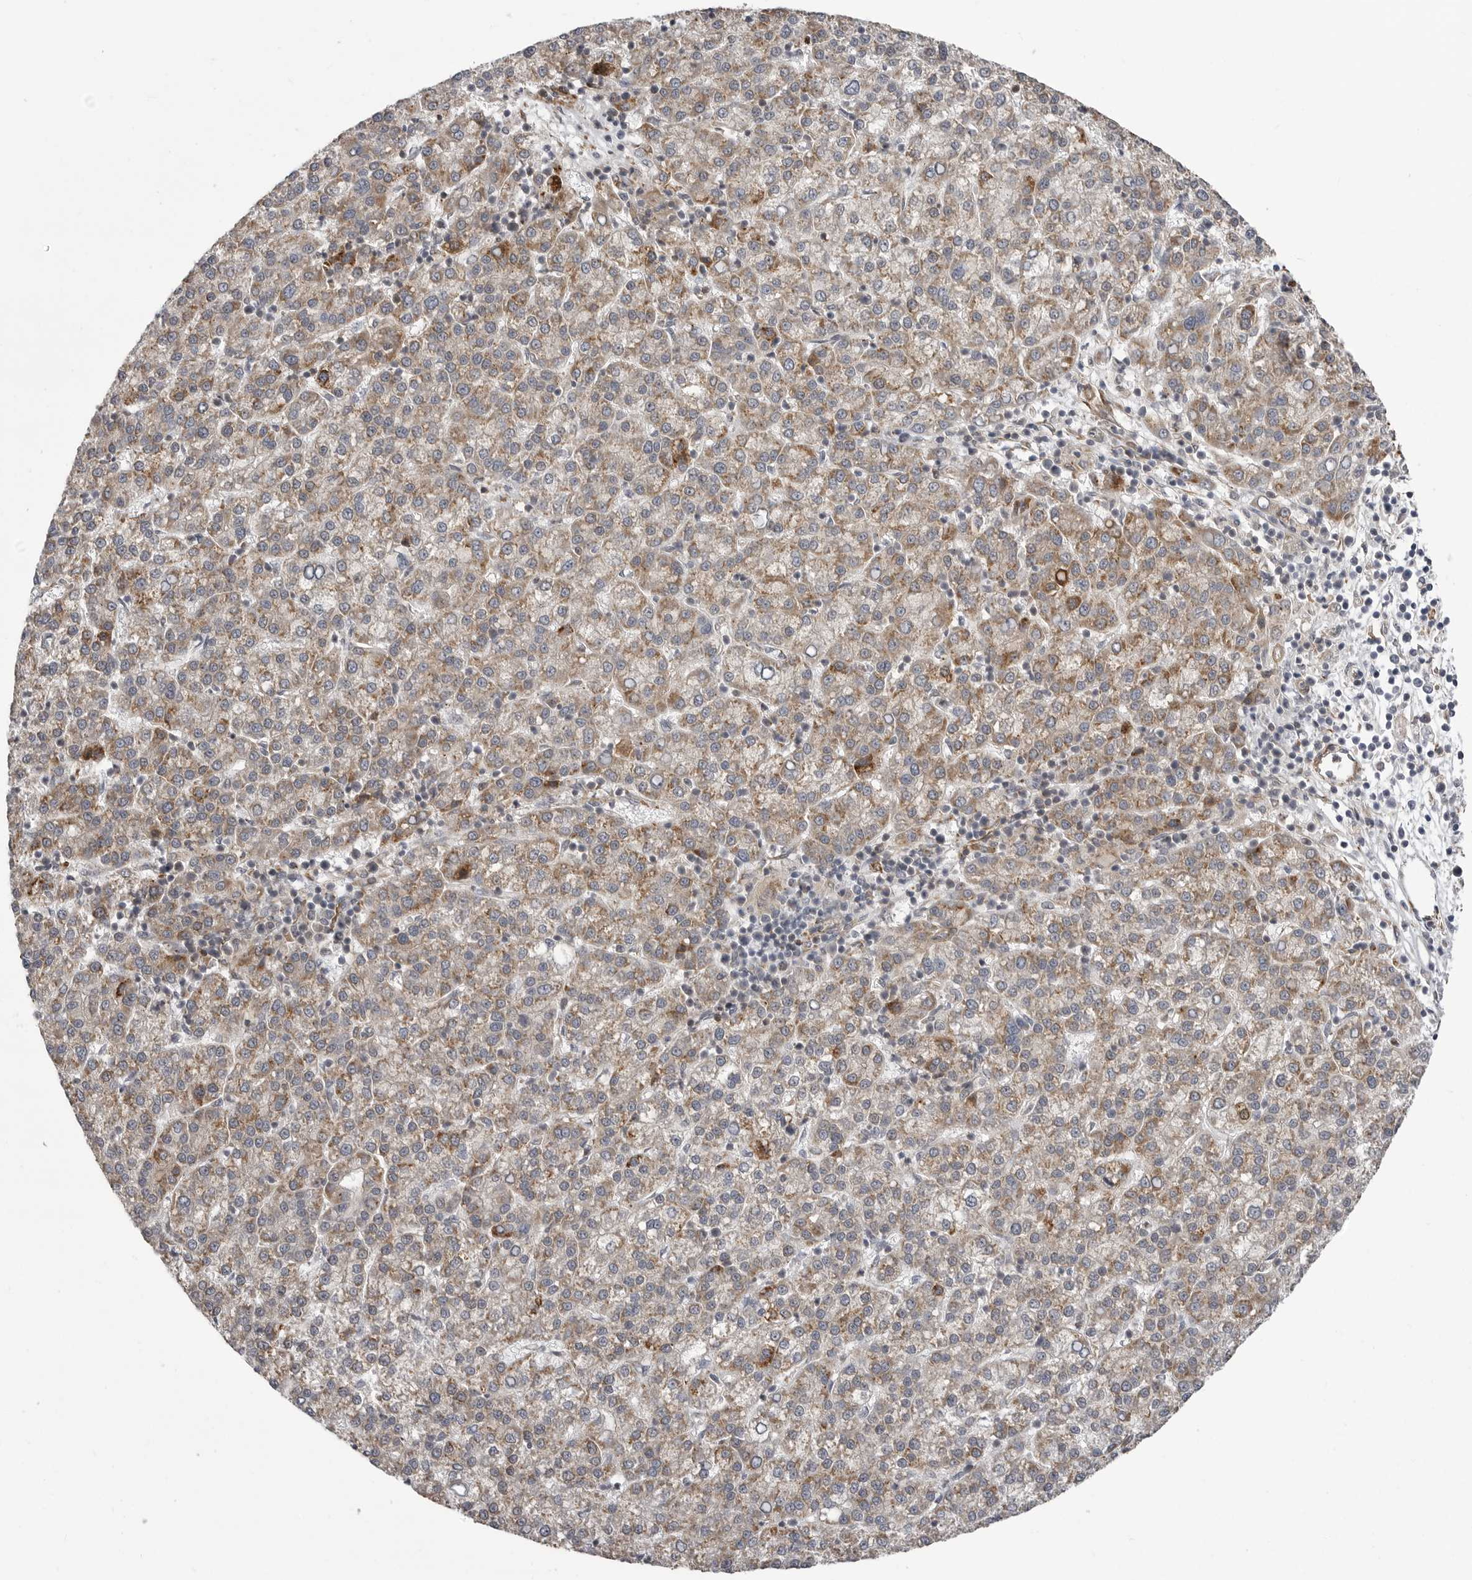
{"staining": {"intensity": "moderate", "quantity": ">75%", "location": "cytoplasmic/membranous"}, "tissue": "liver cancer", "cell_type": "Tumor cells", "image_type": "cancer", "snomed": [{"axis": "morphology", "description": "Carcinoma, Hepatocellular, NOS"}, {"axis": "topography", "description": "Liver"}], "caption": "Hepatocellular carcinoma (liver) stained for a protein shows moderate cytoplasmic/membranous positivity in tumor cells.", "gene": "SCP2", "patient": {"sex": "female", "age": 58}}